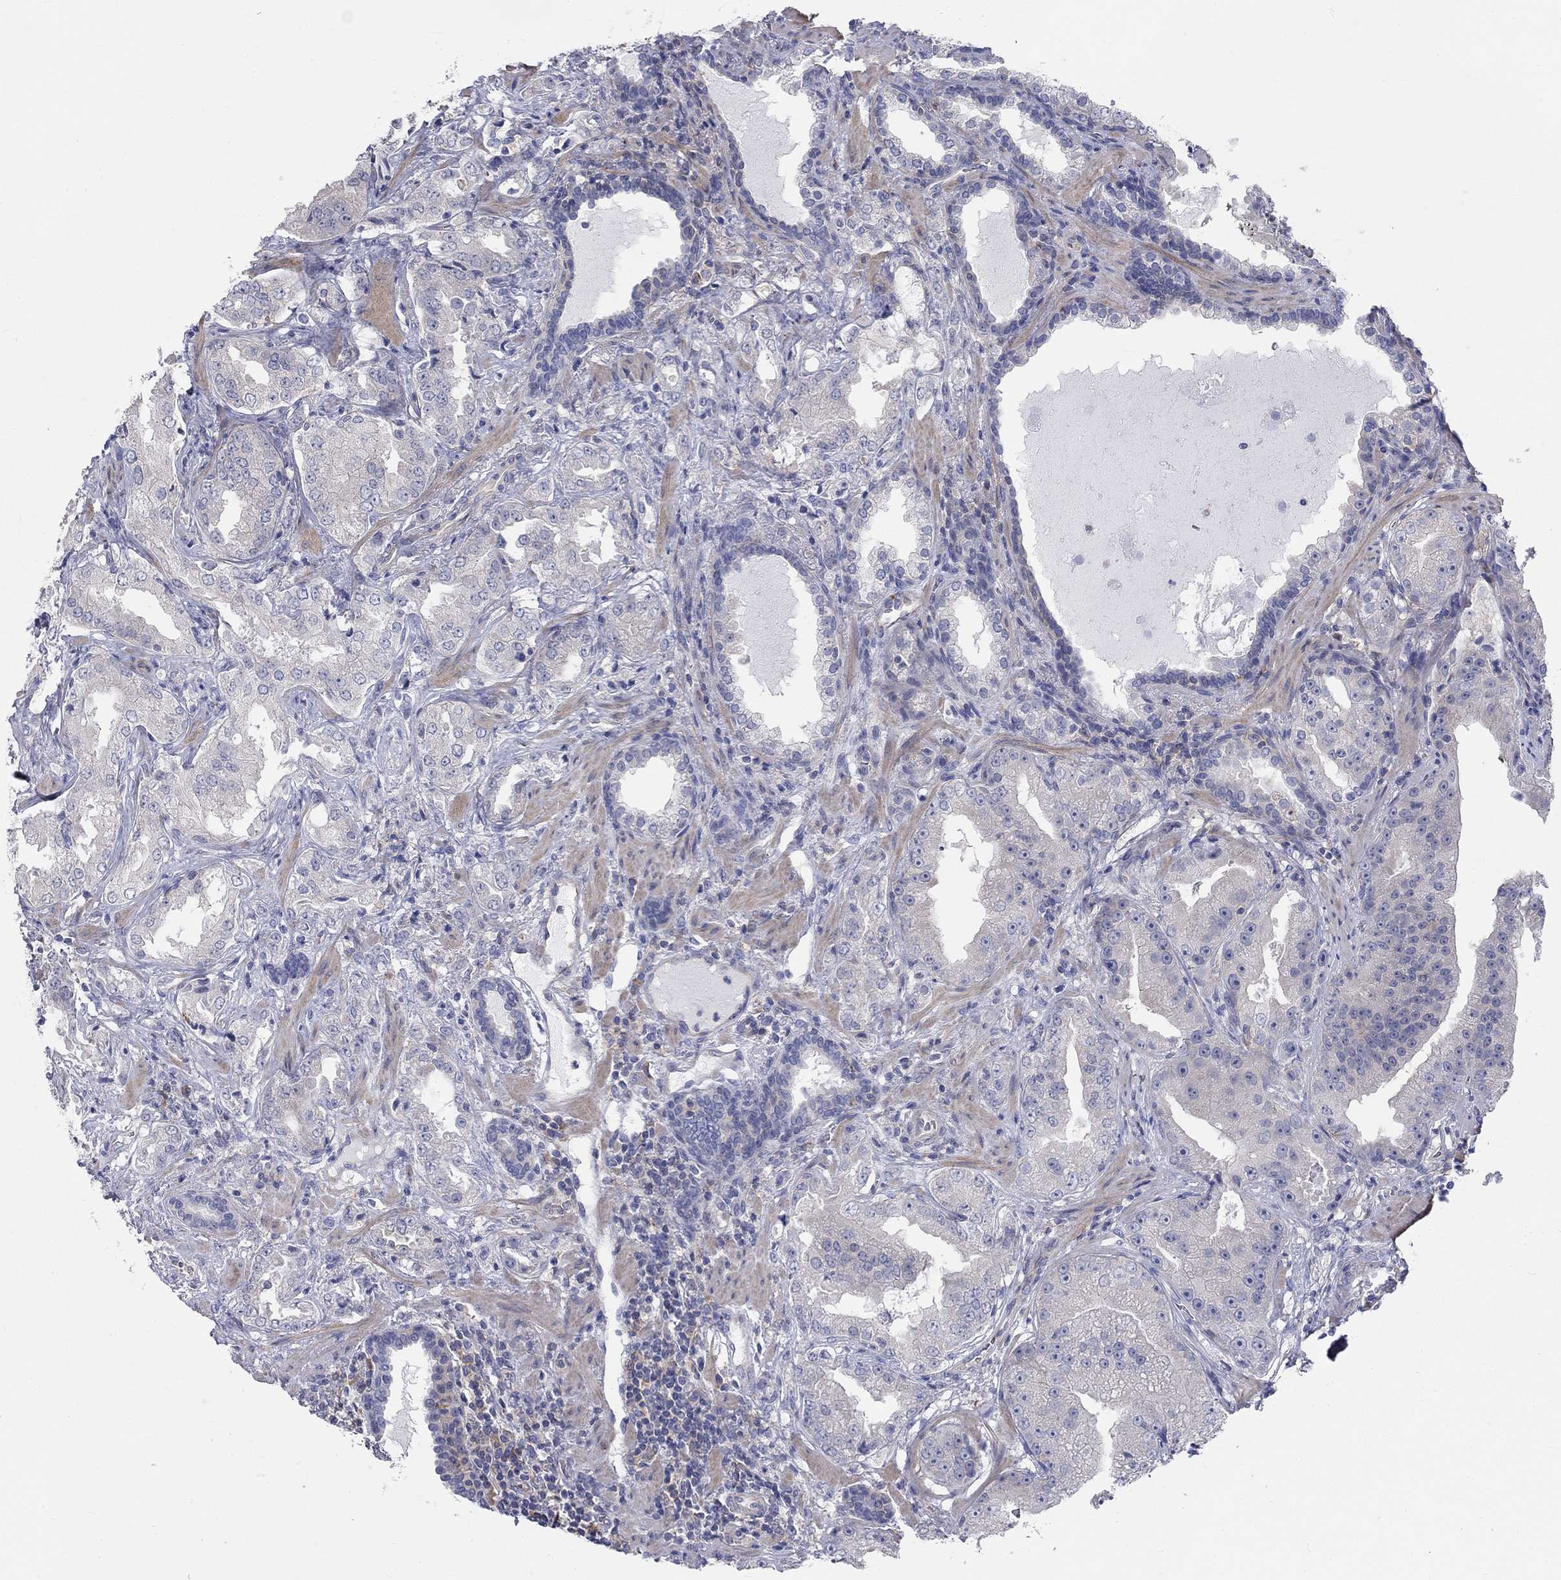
{"staining": {"intensity": "negative", "quantity": "none", "location": "none"}, "tissue": "prostate cancer", "cell_type": "Tumor cells", "image_type": "cancer", "snomed": [{"axis": "morphology", "description": "Adenocarcinoma, Low grade"}, {"axis": "topography", "description": "Prostate"}], "caption": "High power microscopy micrograph of an immunohistochemistry image of prostate cancer, revealing no significant positivity in tumor cells.", "gene": "PCDHGA10", "patient": {"sex": "male", "age": 62}}